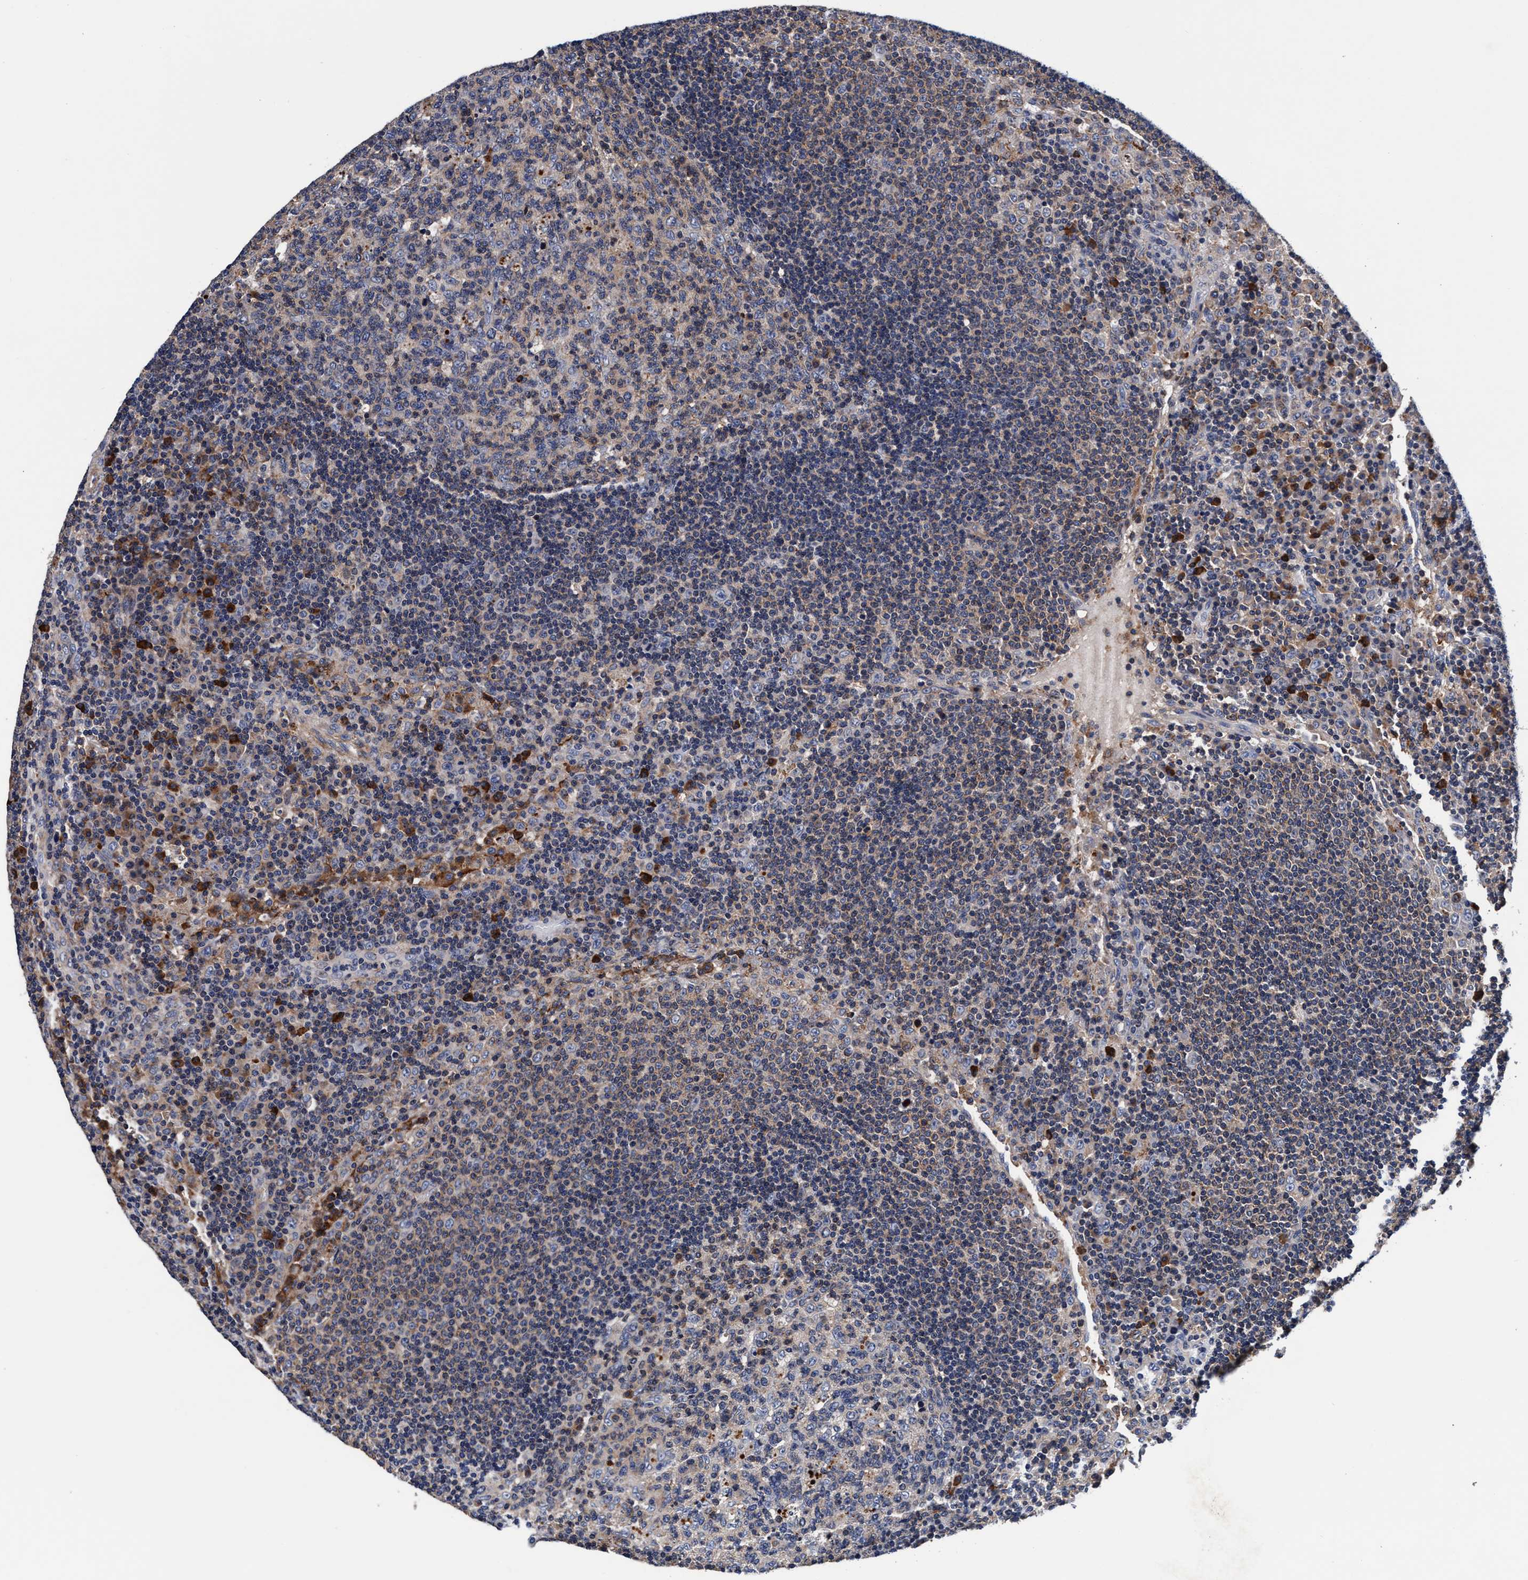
{"staining": {"intensity": "moderate", "quantity": "<25%", "location": "cytoplasmic/membranous"}, "tissue": "lymph node", "cell_type": "Germinal center cells", "image_type": "normal", "snomed": [{"axis": "morphology", "description": "Normal tissue, NOS"}, {"axis": "topography", "description": "Lymph node"}], "caption": "An image of lymph node stained for a protein exhibits moderate cytoplasmic/membranous brown staining in germinal center cells. The protein is shown in brown color, while the nuclei are stained blue.", "gene": "RNF208", "patient": {"sex": "female", "age": 53}}